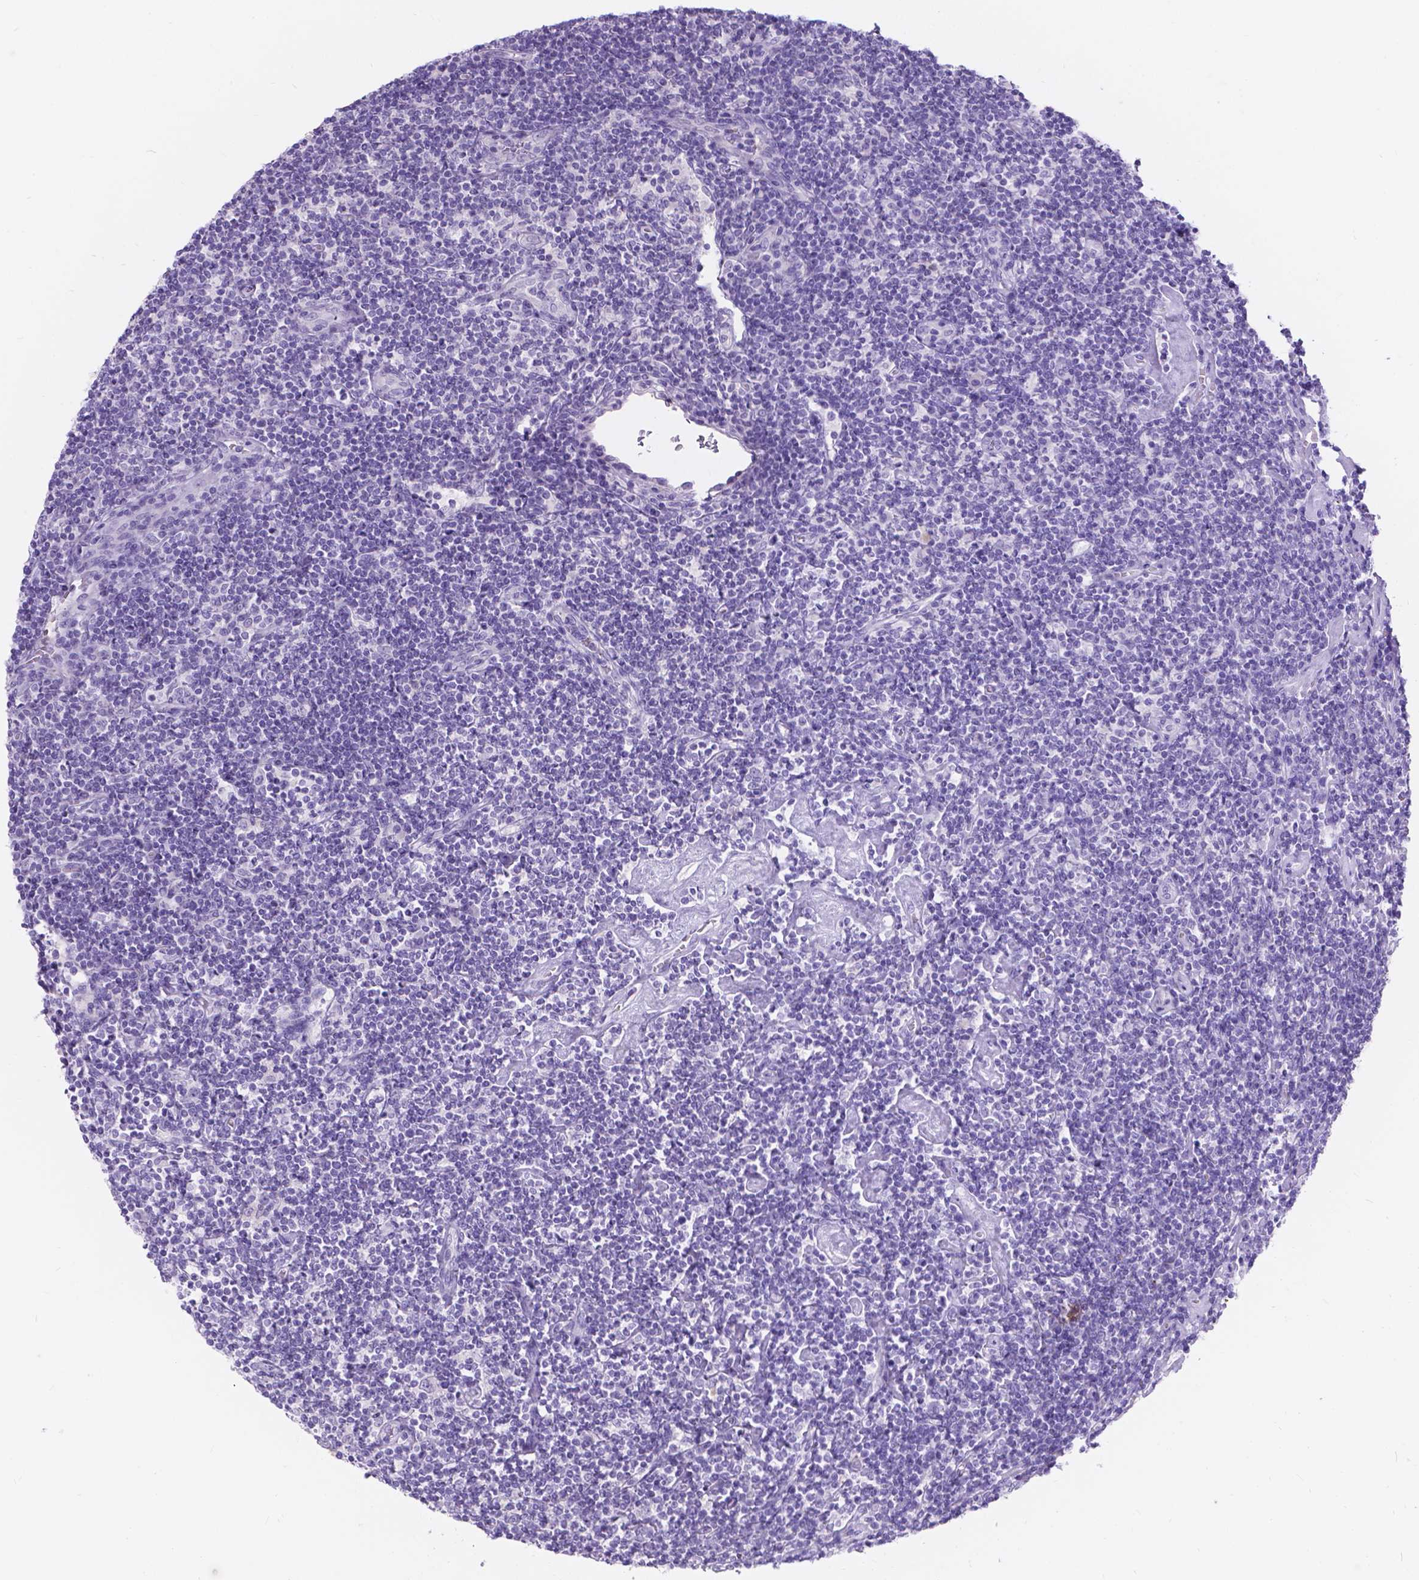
{"staining": {"intensity": "negative", "quantity": "none", "location": "none"}, "tissue": "lymphoma", "cell_type": "Tumor cells", "image_type": "cancer", "snomed": [{"axis": "morphology", "description": "Hodgkin's disease, NOS"}, {"axis": "topography", "description": "Lymph node"}], "caption": "IHC of lymphoma shows no positivity in tumor cells.", "gene": "GNRHR", "patient": {"sex": "male", "age": 40}}